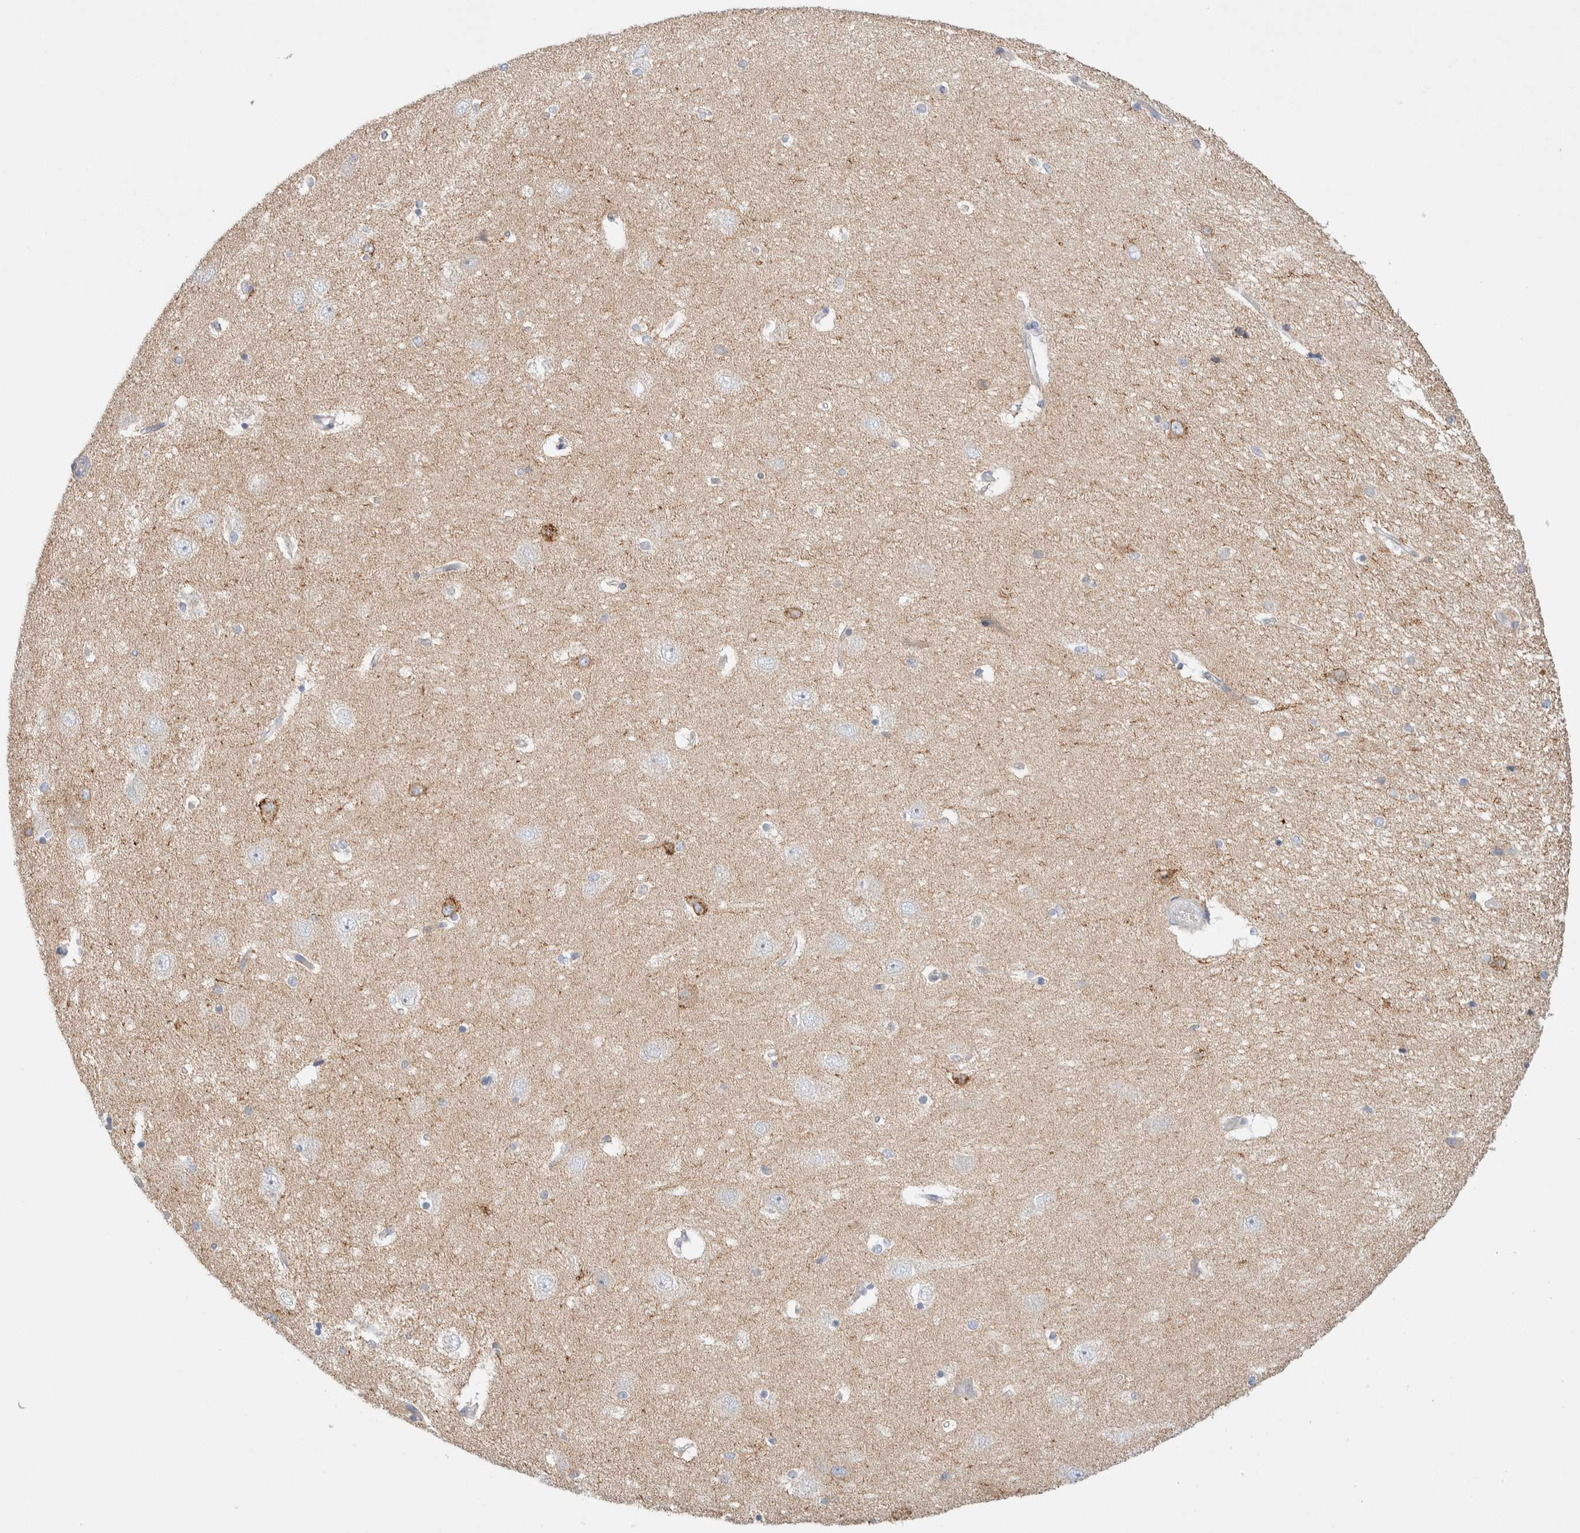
{"staining": {"intensity": "moderate", "quantity": "<25%", "location": "cytoplasmic/membranous"}, "tissue": "hippocampus", "cell_type": "Glial cells", "image_type": "normal", "snomed": [{"axis": "morphology", "description": "Normal tissue, NOS"}, {"axis": "topography", "description": "Hippocampus"}], "caption": "This is a micrograph of IHC staining of unremarkable hippocampus, which shows moderate staining in the cytoplasmic/membranous of glial cells.", "gene": "HEXD", "patient": {"sex": "female", "age": 54}}